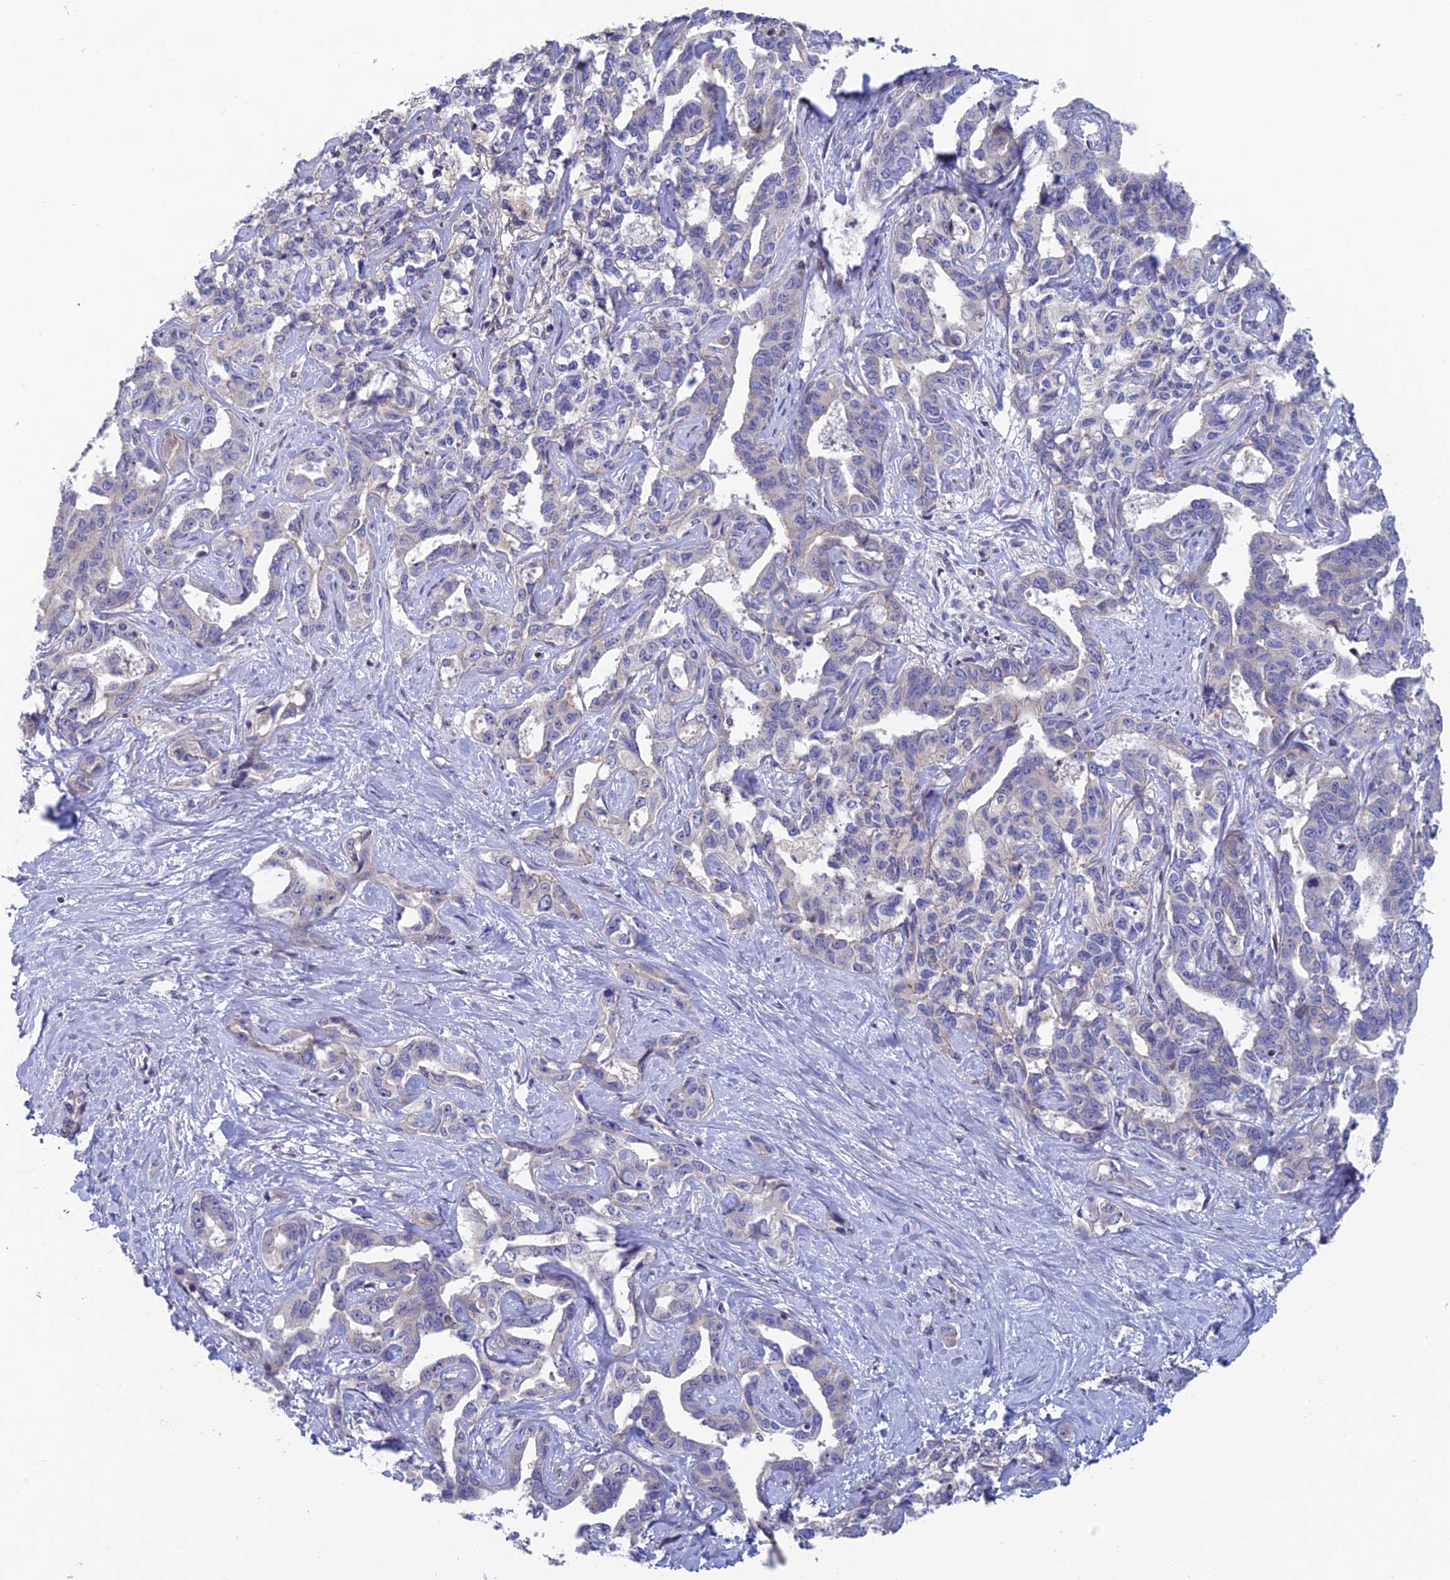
{"staining": {"intensity": "negative", "quantity": "none", "location": "none"}, "tissue": "liver cancer", "cell_type": "Tumor cells", "image_type": "cancer", "snomed": [{"axis": "morphology", "description": "Cholangiocarcinoma"}, {"axis": "topography", "description": "Liver"}], "caption": "A micrograph of human liver cancer (cholangiocarcinoma) is negative for staining in tumor cells. (IHC, brightfield microscopy, high magnification).", "gene": "USP37", "patient": {"sex": "male", "age": 59}}